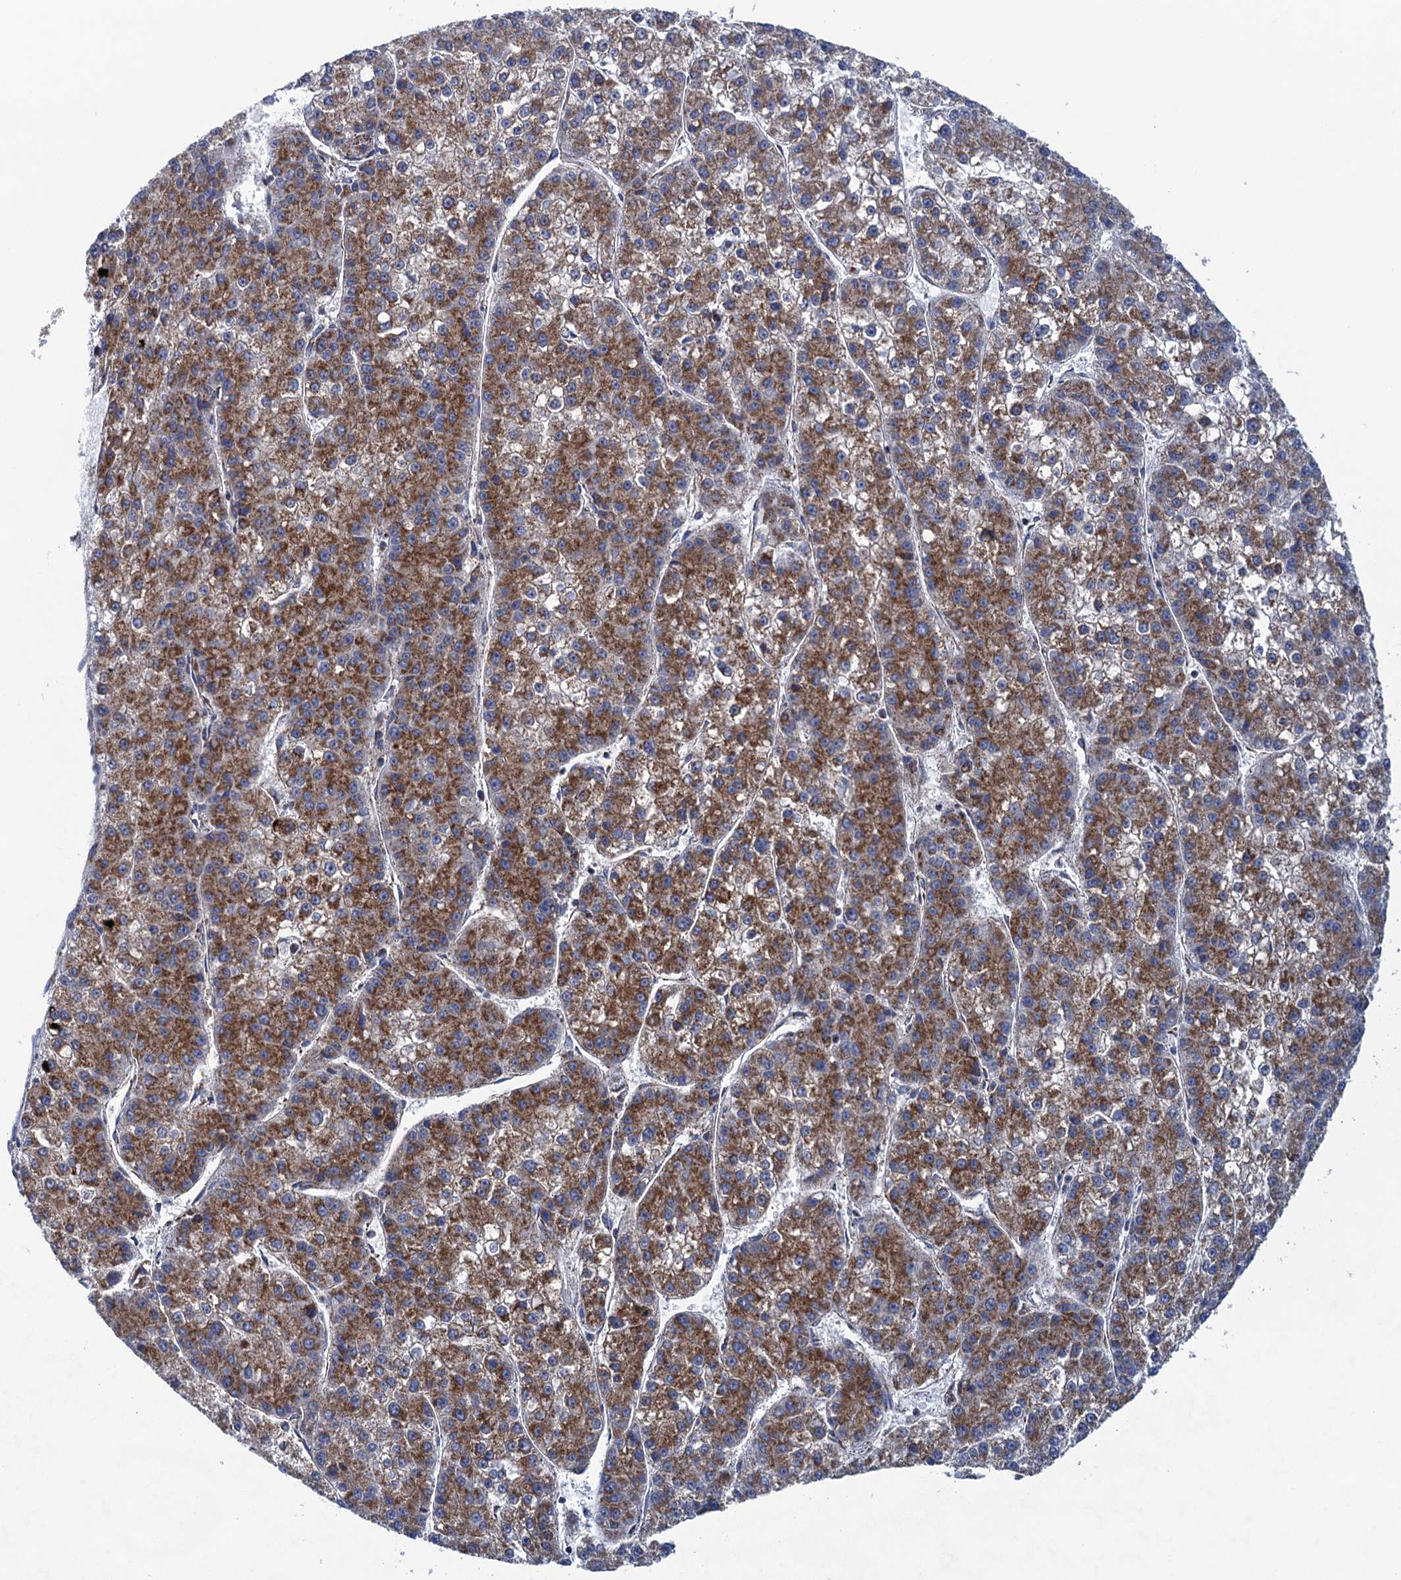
{"staining": {"intensity": "strong", "quantity": ">75%", "location": "cytoplasmic/membranous"}, "tissue": "liver cancer", "cell_type": "Tumor cells", "image_type": "cancer", "snomed": [{"axis": "morphology", "description": "Carcinoma, Hepatocellular, NOS"}, {"axis": "topography", "description": "Liver"}], "caption": "IHC of human hepatocellular carcinoma (liver) reveals high levels of strong cytoplasmic/membranous staining in about >75% of tumor cells. IHC stains the protein in brown and the nuclei are stained blue.", "gene": "GTPBP3", "patient": {"sex": "female", "age": 73}}